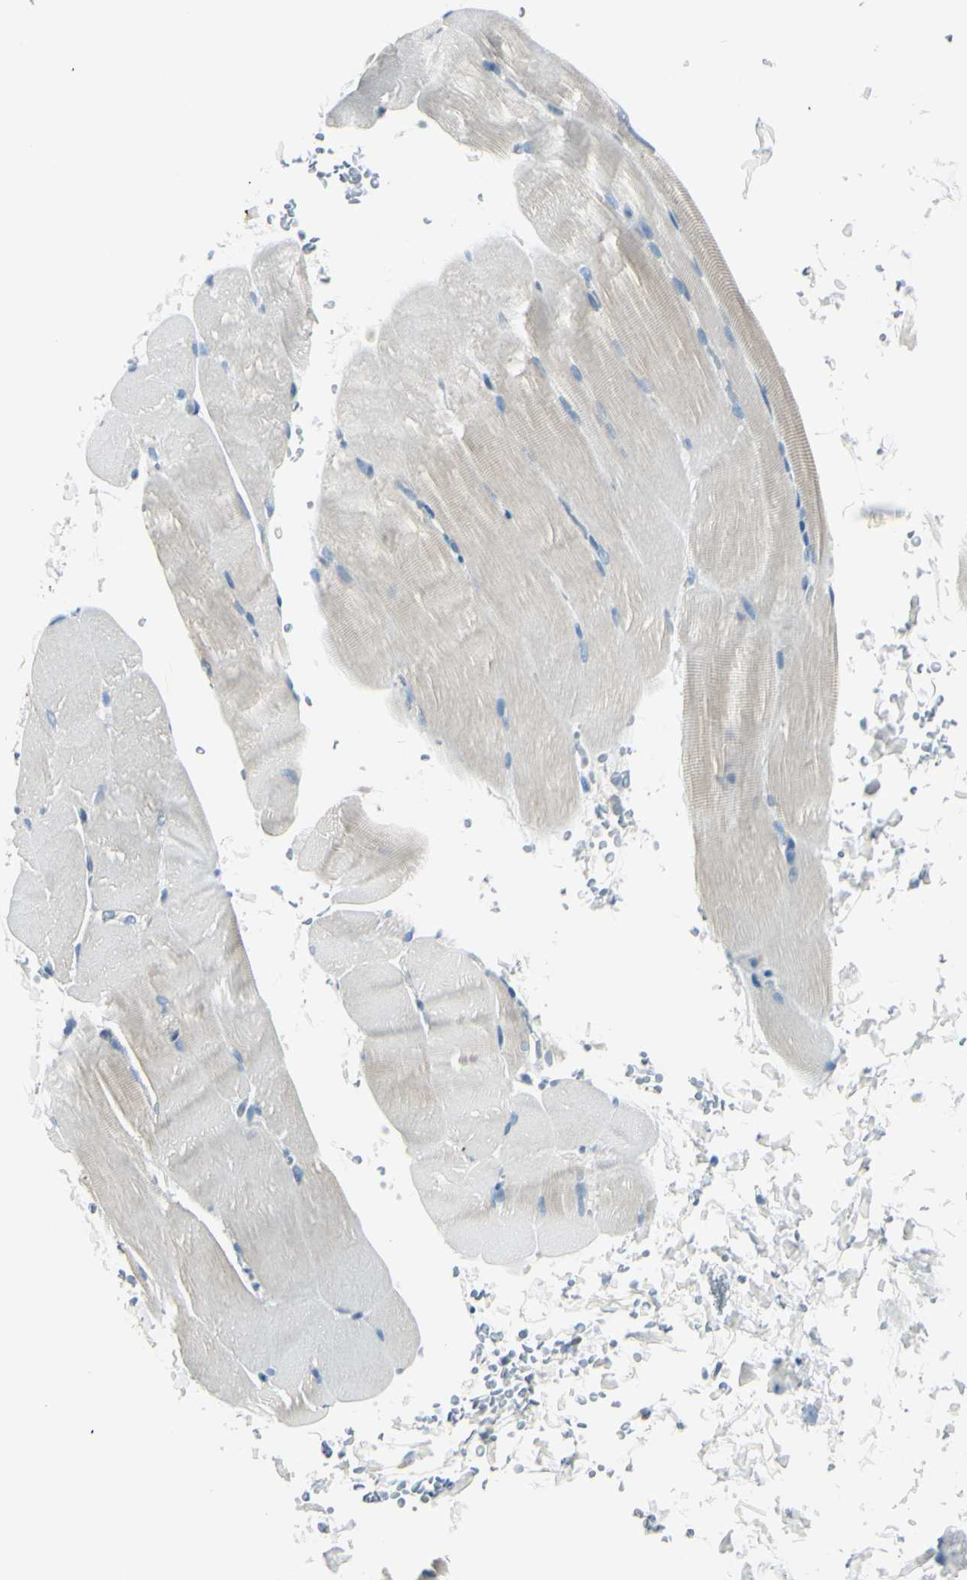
{"staining": {"intensity": "negative", "quantity": "none", "location": "none"}, "tissue": "skeletal muscle", "cell_type": "Myocytes", "image_type": "normal", "snomed": [{"axis": "morphology", "description": "Normal tissue, NOS"}, {"axis": "topography", "description": "Skeletal muscle"}, {"axis": "topography", "description": "Parathyroid gland"}], "caption": "Myocytes are negative for brown protein staining in unremarkable skeletal muscle. (IHC, brightfield microscopy, high magnification).", "gene": "SELENOS", "patient": {"sex": "female", "age": 37}}